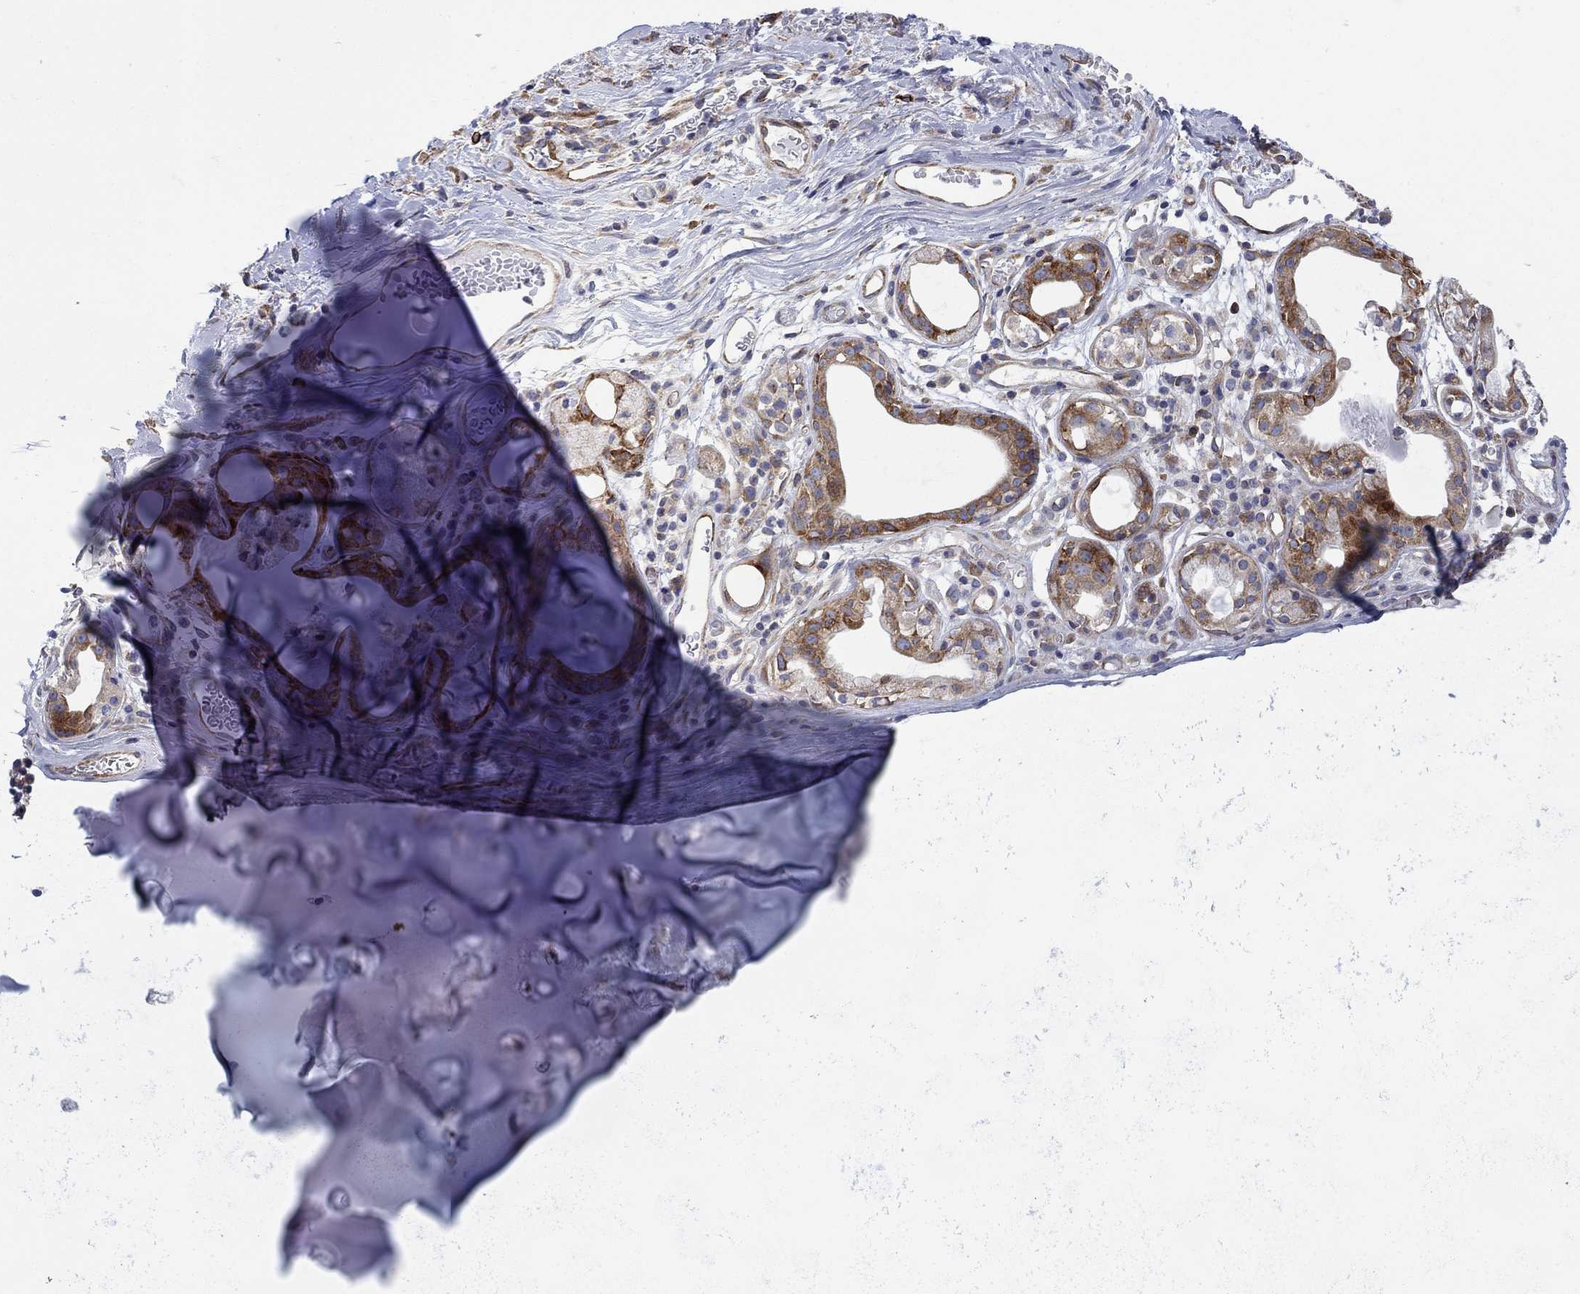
{"staining": {"intensity": "weak", "quantity": "<25%", "location": "cytoplasmic/membranous"}, "tissue": "soft tissue", "cell_type": "Chondrocytes", "image_type": "normal", "snomed": [{"axis": "morphology", "description": "Normal tissue, NOS"}, {"axis": "topography", "description": "Cartilage tissue"}], "caption": "Immunohistochemical staining of benign human soft tissue shows no significant staining in chondrocytes.", "gene": "FXR1", "patient": {"sex": "male", "age": 81}}